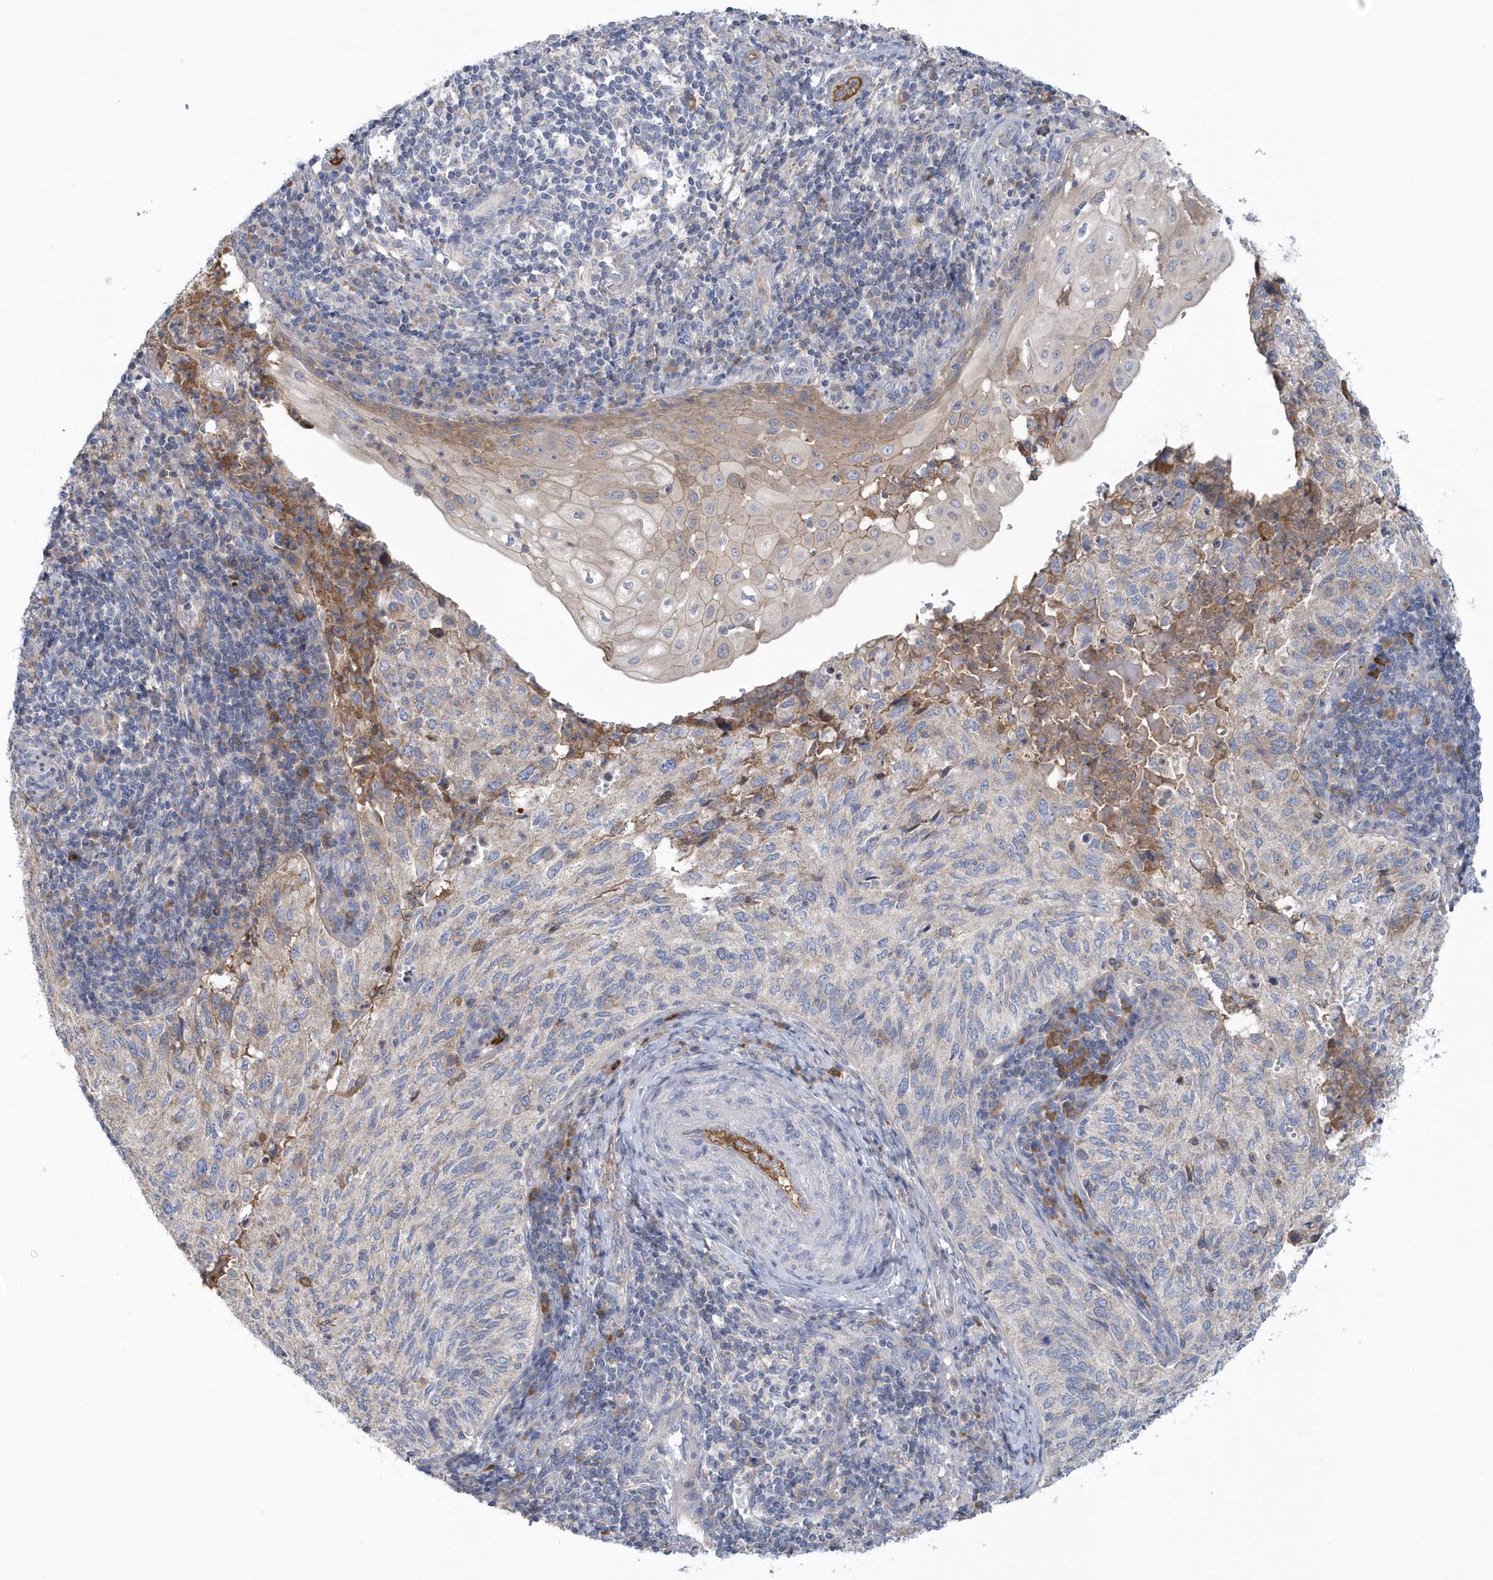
{"staining": {"intensity": "negative", "quantity": "none", "location": "none"}, "tissue": "cervical cancer", "cell_type": "Tumor cells", "image_type": "cancer", "snomed": [{"axis": "morphology", "description": "Squamous cell carcinoma, NOS"}, {"axis": "topography", "description": "Cervix"}], "caption": "This is an immunohistochemistry (IHC) histopathology image of human squamous cell carcinoma (cervical). There is no expression in tumor cells.", "gene": "SPATA18", "patient": {"sex": "female", "age": 30}}